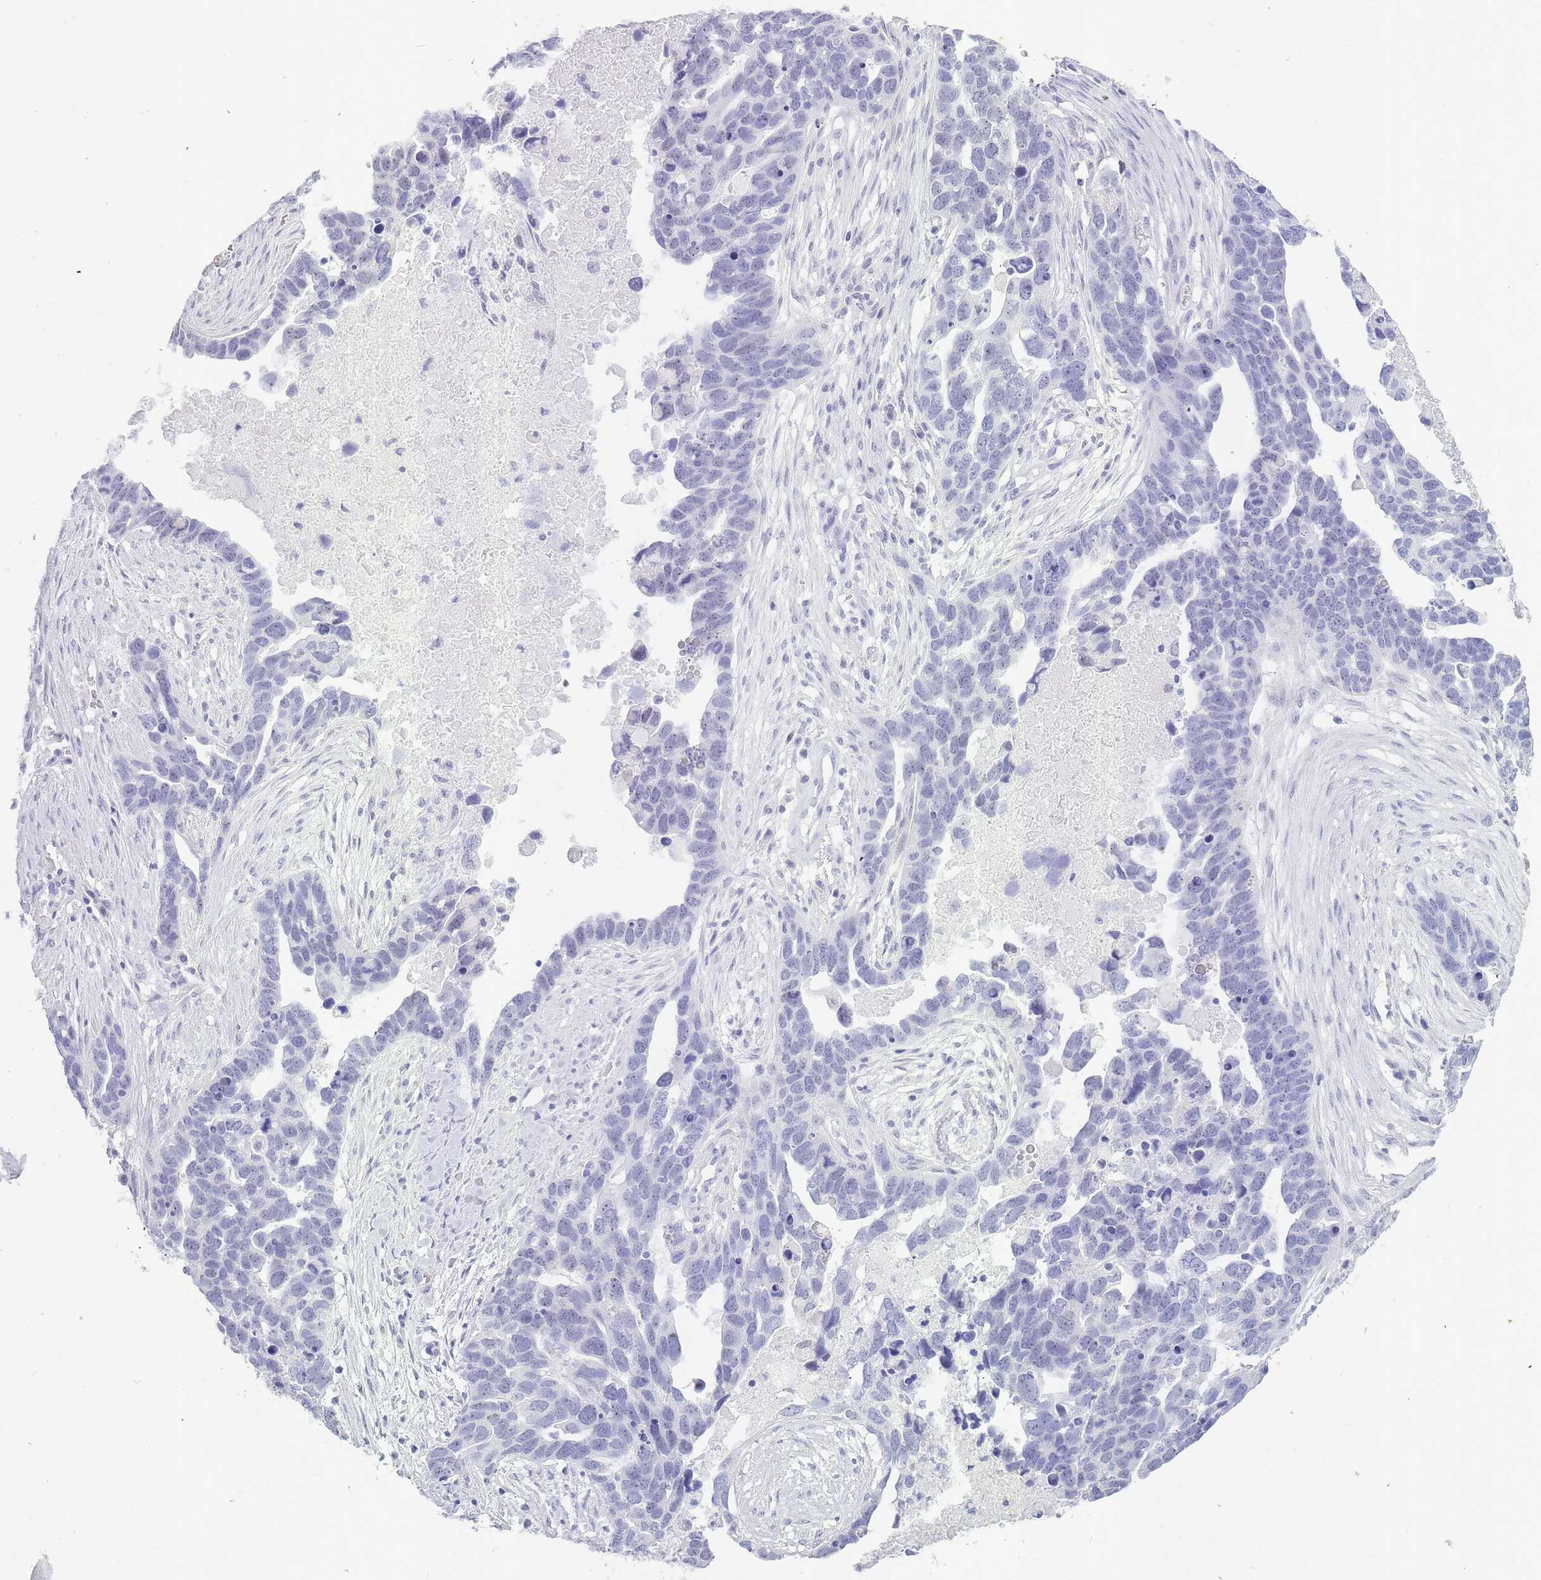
{"staining": {"intensity": "negative", "quantity": "none", "location": "none"}, "tissue": "ovarian cancer", "cell_type": "Tumor cells", "image_type": "cancer", "snomed": [{"axis": "morphology", "description": "Cystadenocarcinoma, serous, NOS"}, {"axis": "topography", "description": "Ovary"}], "caption": "The histopathology image shows no staining of tumor cells in ovarian cancer. (DAB immunohistochemistry, high magnification).", "gene": "INS", "patient": {"sex": "female", "age": 54}}